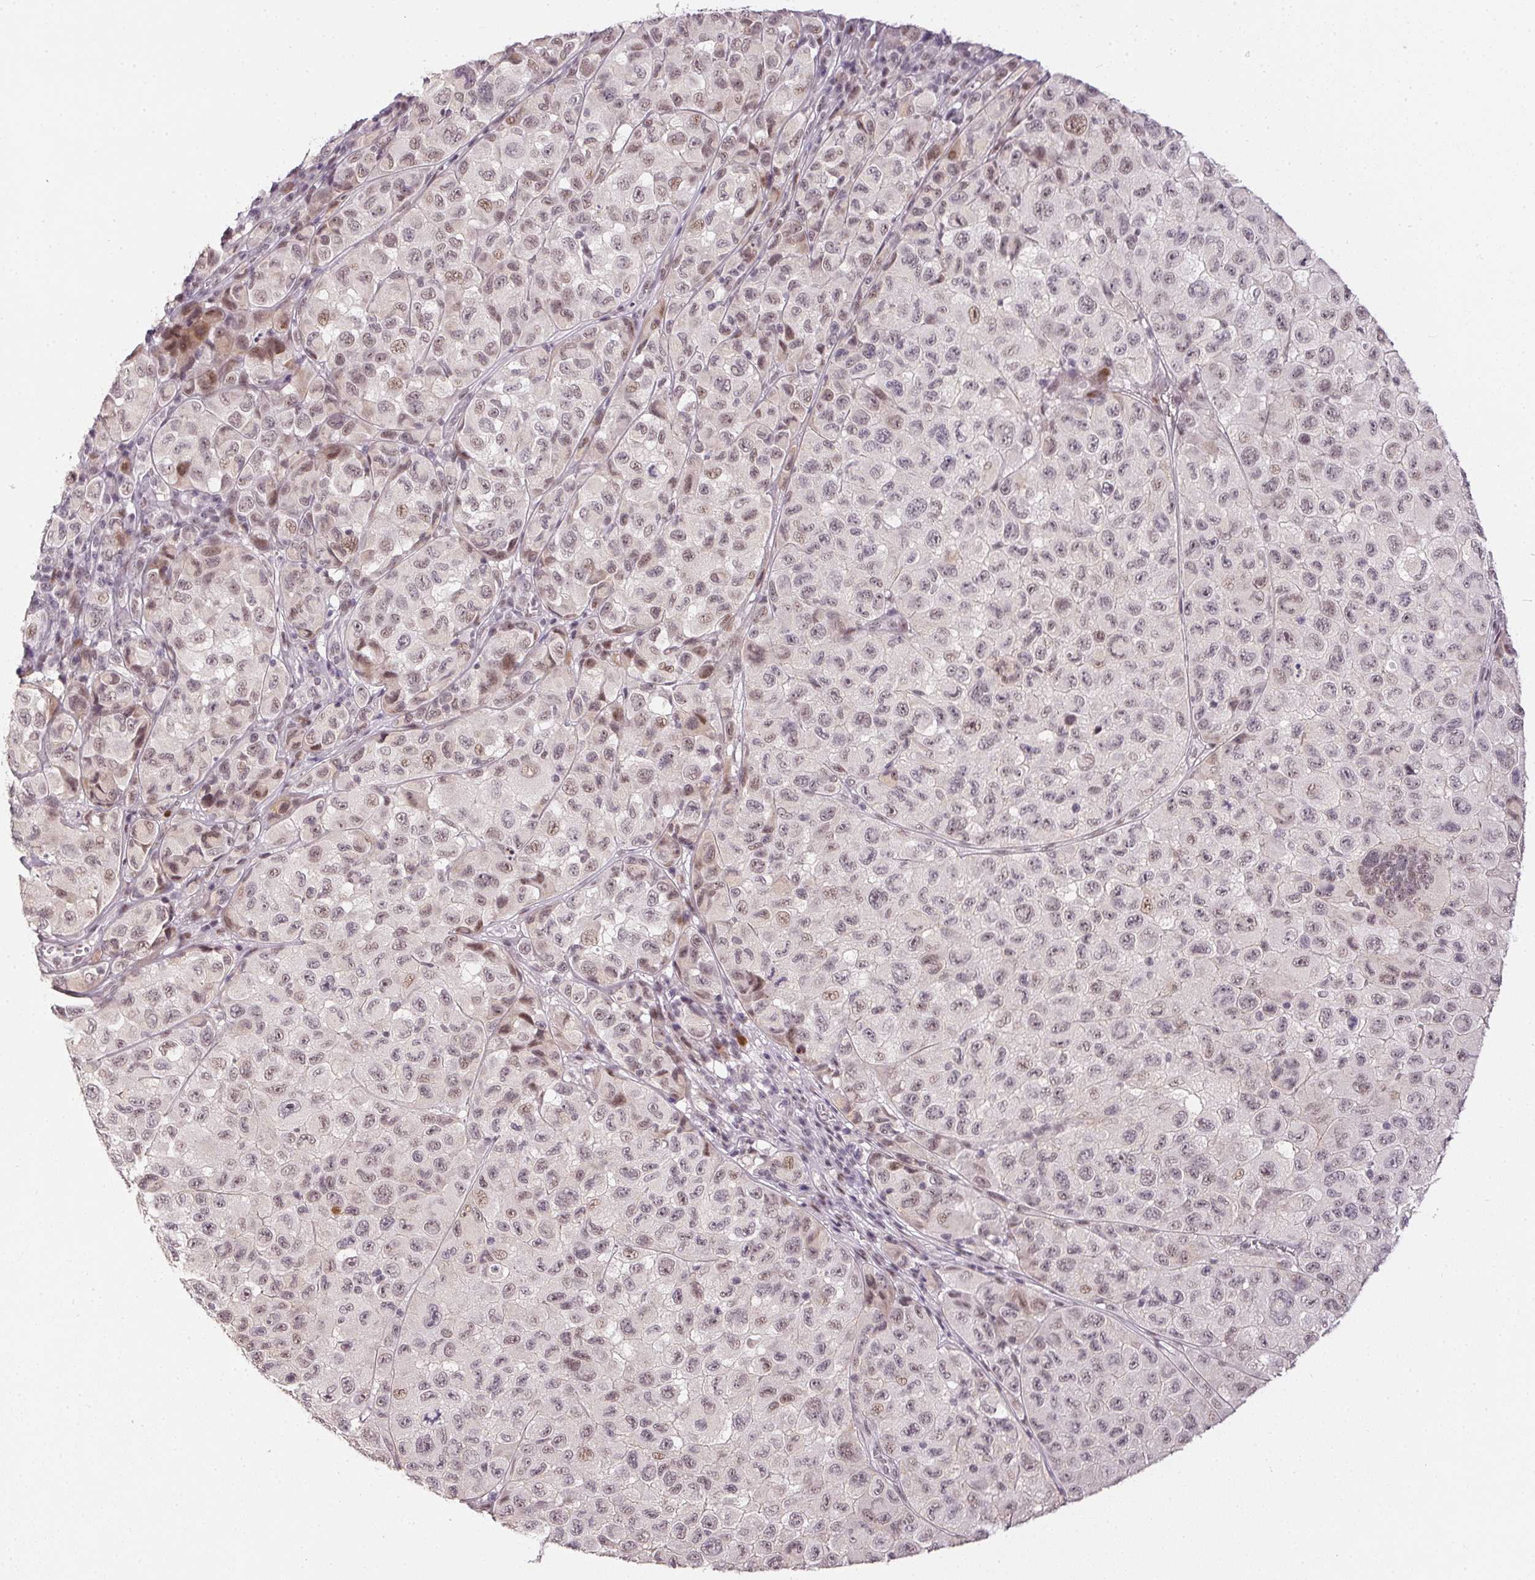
{"staining": {"intensity": "weak", "quantity": "<25%", "location": "nuclear"}, "tissue": "melanoma", "cell_type": "Tumor cells", "image_type": "cancer", "snomed": [{"axis": "morphology", "description": "Malignant melanoma, NOS"}, {"axis": "topography", "description": "Skin"}], "caption": "DAB (3,3'-diaminobenzidine) immunohistochemical staining of human melanoma exhibits no significant expression in tumor cells.", "gene": "KDM4D", "patient": {"sex": "male", "age": 93}}